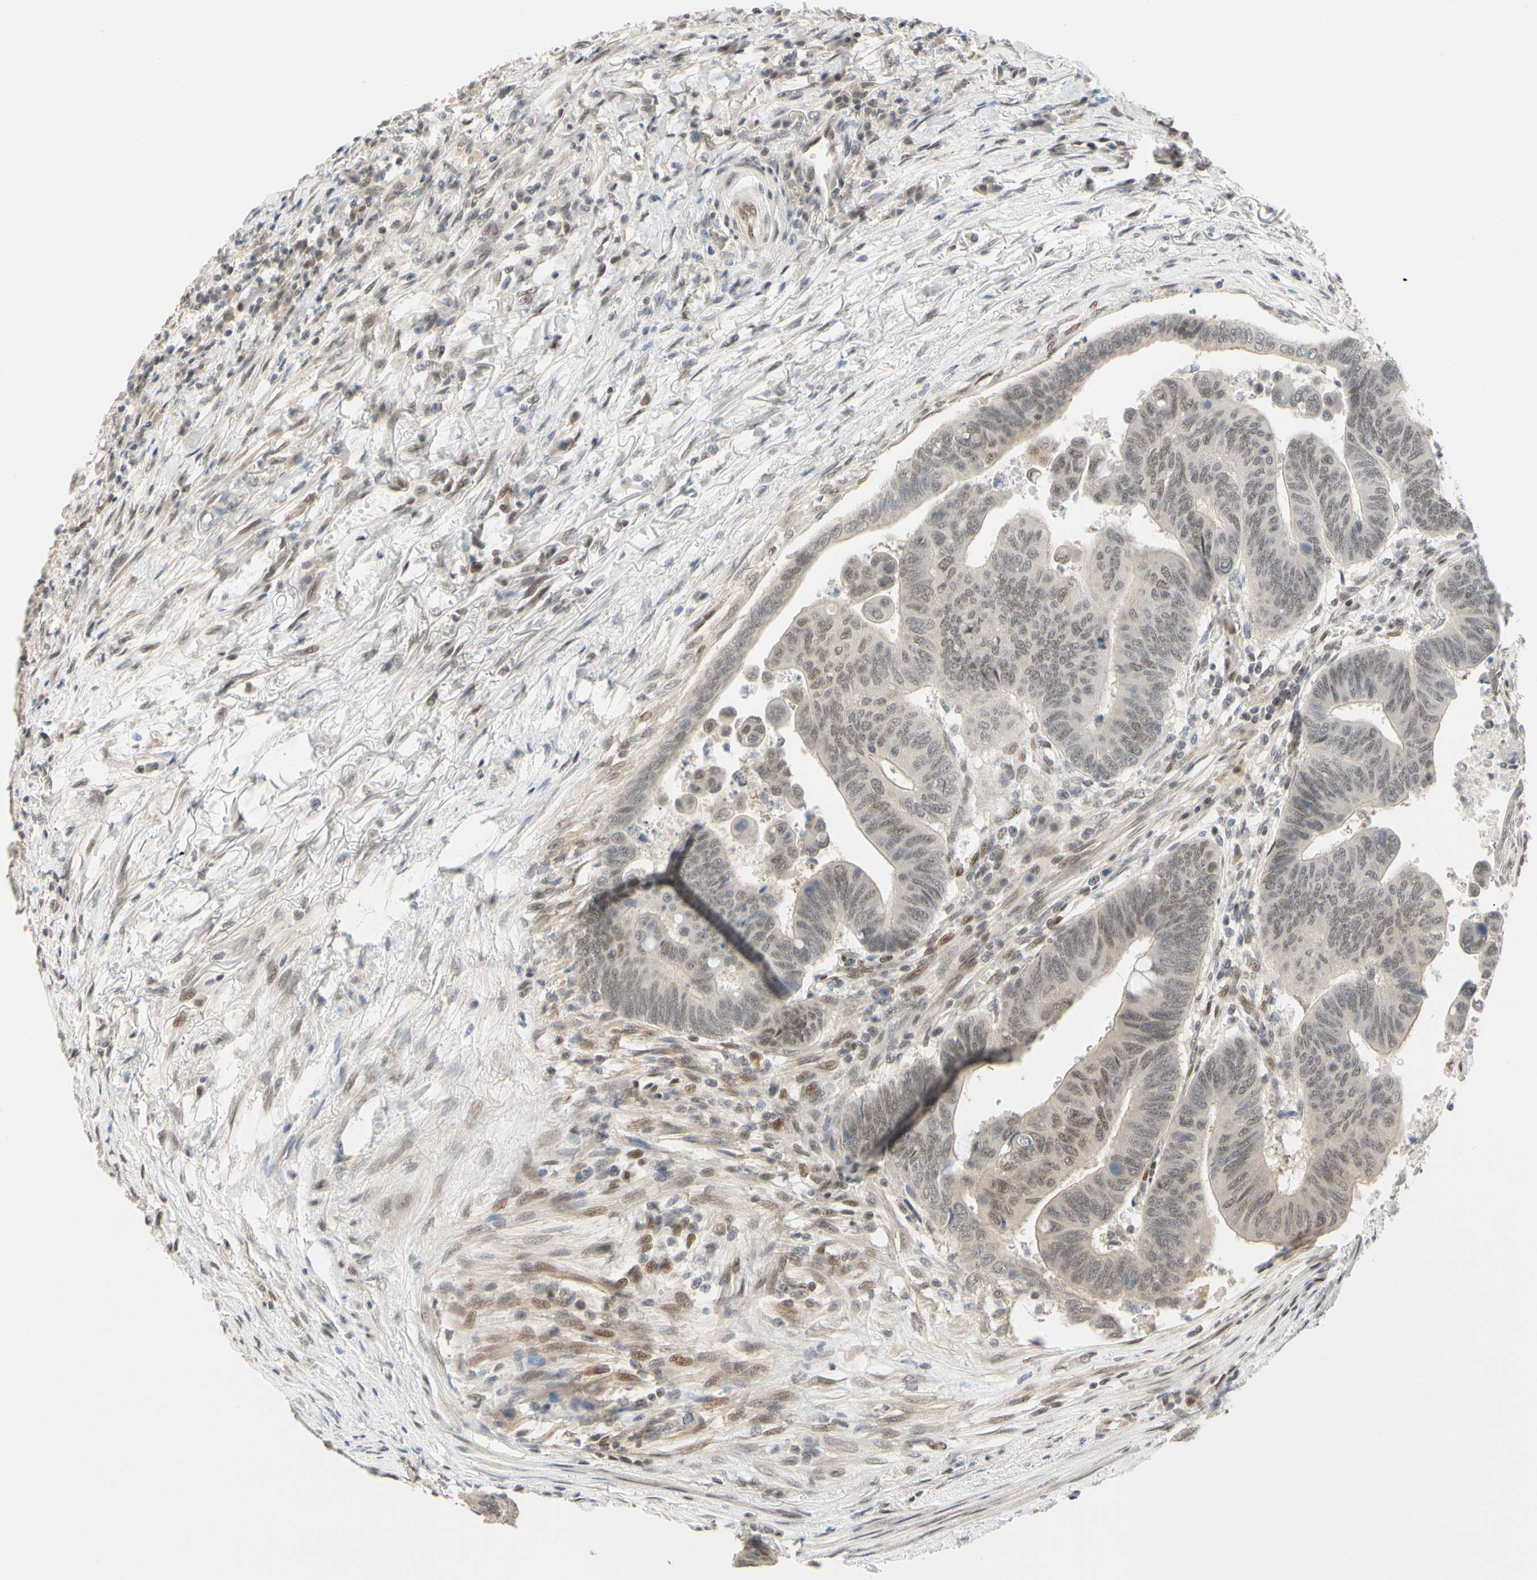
{"staining": {"intensity": "weak", "quantity": "25%-75%", "location": "nuclear"}, "tissue": "colorectal cancer", "cell_type": "Tumor cells", "image_type": "cancer", "snomed": [{"axis": "morphology", "description": "Normal tissue, NOS"}, {"axis": "morphology", "description": "Adenocarcinoma, NOS"}, {"axis": "topography", "description": "Rectum"}, {"axis": "topography", "description": "Peripheral nerve tissue"}], "caption": "A brown stain highlights weak nuclear positivity of a protein in human adenocarcinoma (colorectal) tumor cells.", "gene": "TAF4", "patient": {"sex": "male", "age": 92}}